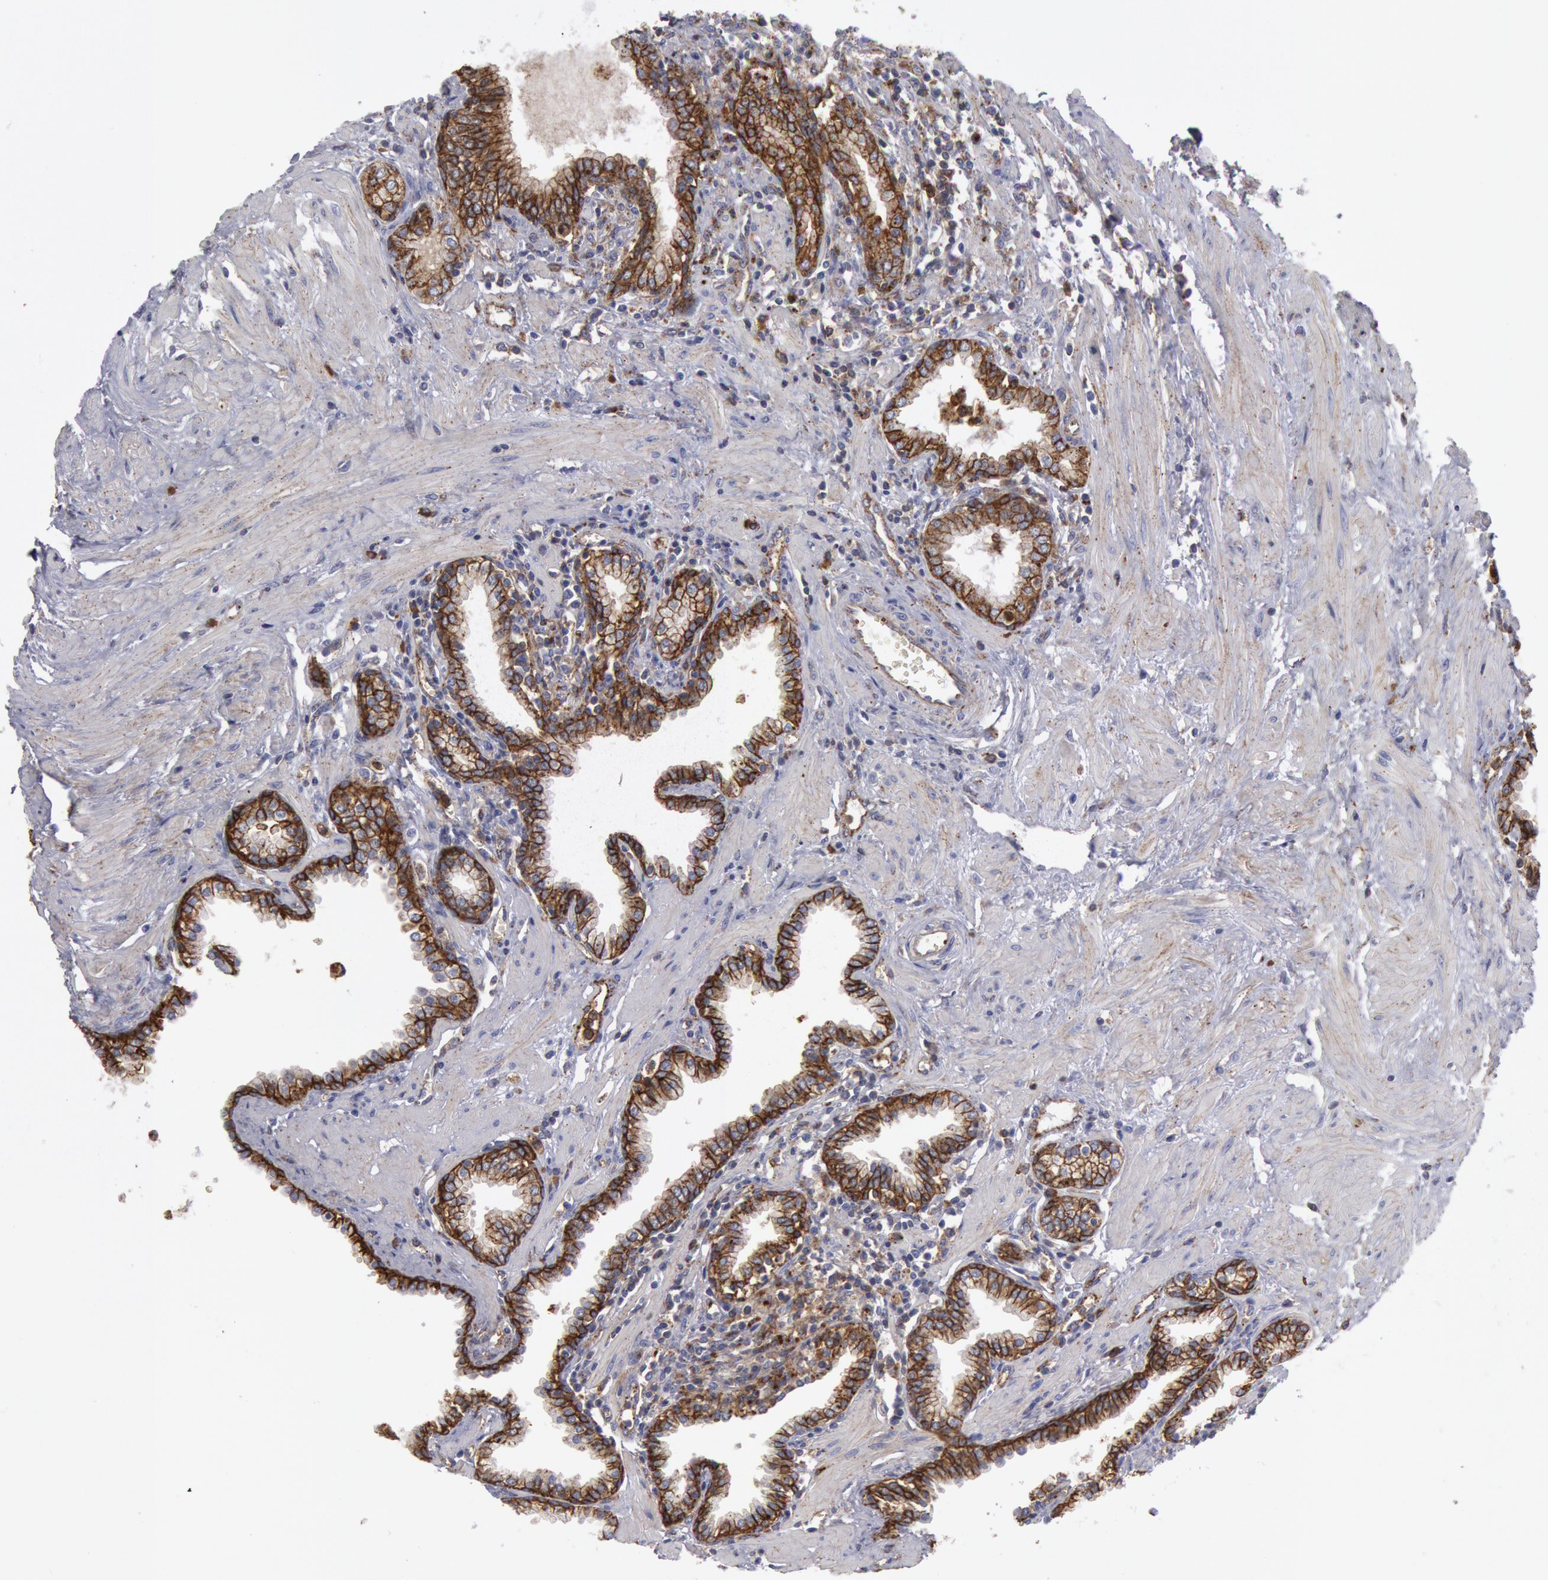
{"staining": {"intensity": "moderate", "quantity": ">75%", "location": "cytoplasmic/membranous"}, "tissue": "prostate", "cell_type": "Glandular cells", "image_type": "normal", "snomed": [{"axis": "morphology", "description": "Normal tissue, NOS"}, {"axis": "topography", "description": "Prostate"}], "caption": "Immunohistochemical staining of normal human prostate displays >75% levels of moderate cytoplasmic/membranous protein positivity in approximately >75% of glandular cells.", "gene": "FLOT1", "patient": {"sex": "male", "age": 64}}